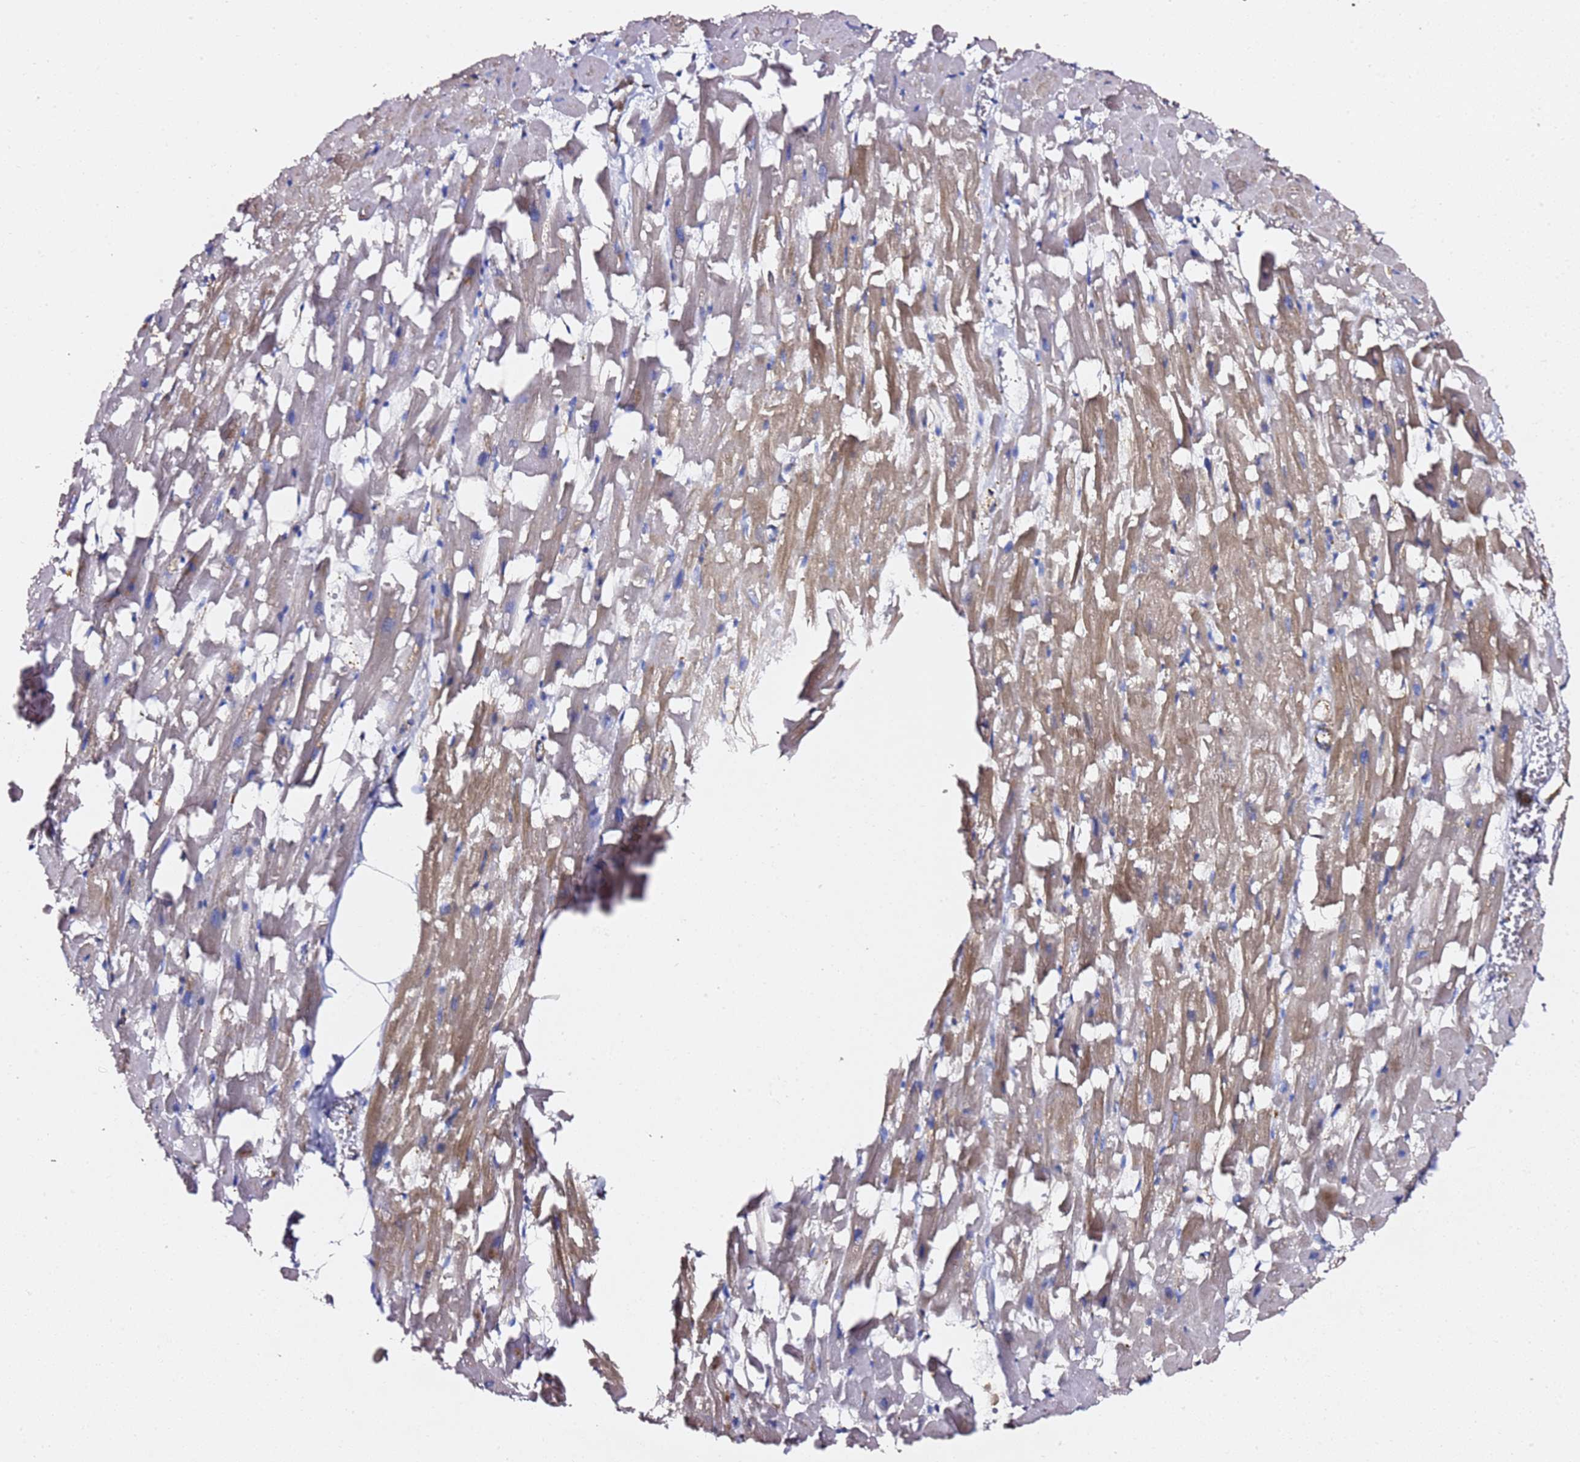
{"staining": {"intensity": "moderate", "quantity": "25%-75%", "location": "cytoplasmic/membranous"}, "tissue": "heart muscle", "cell_type": "Cardiomyocytes", "image_type": "normal", "snomed": [{"axis": "morphology", "description": "Normal tissue, NOS"}, {"axis": "topography", "description": "Heart"}], "caption": "IHC staining of benign heart muscle, which shows medium levels of moderate cytoplasmic/membranous staining in about 25%-75% of cardiomyocytes indicating moderate cytoplasmic/membranous protein positivity. The staining was performed using DAB (3,3'-diaminobenzidine) (brown) for protein detection and nuclei were counterstained in hematoxylin (blue).", "gene": "ZFP36L2", "patient": {"sex": "female", "age": 64}}